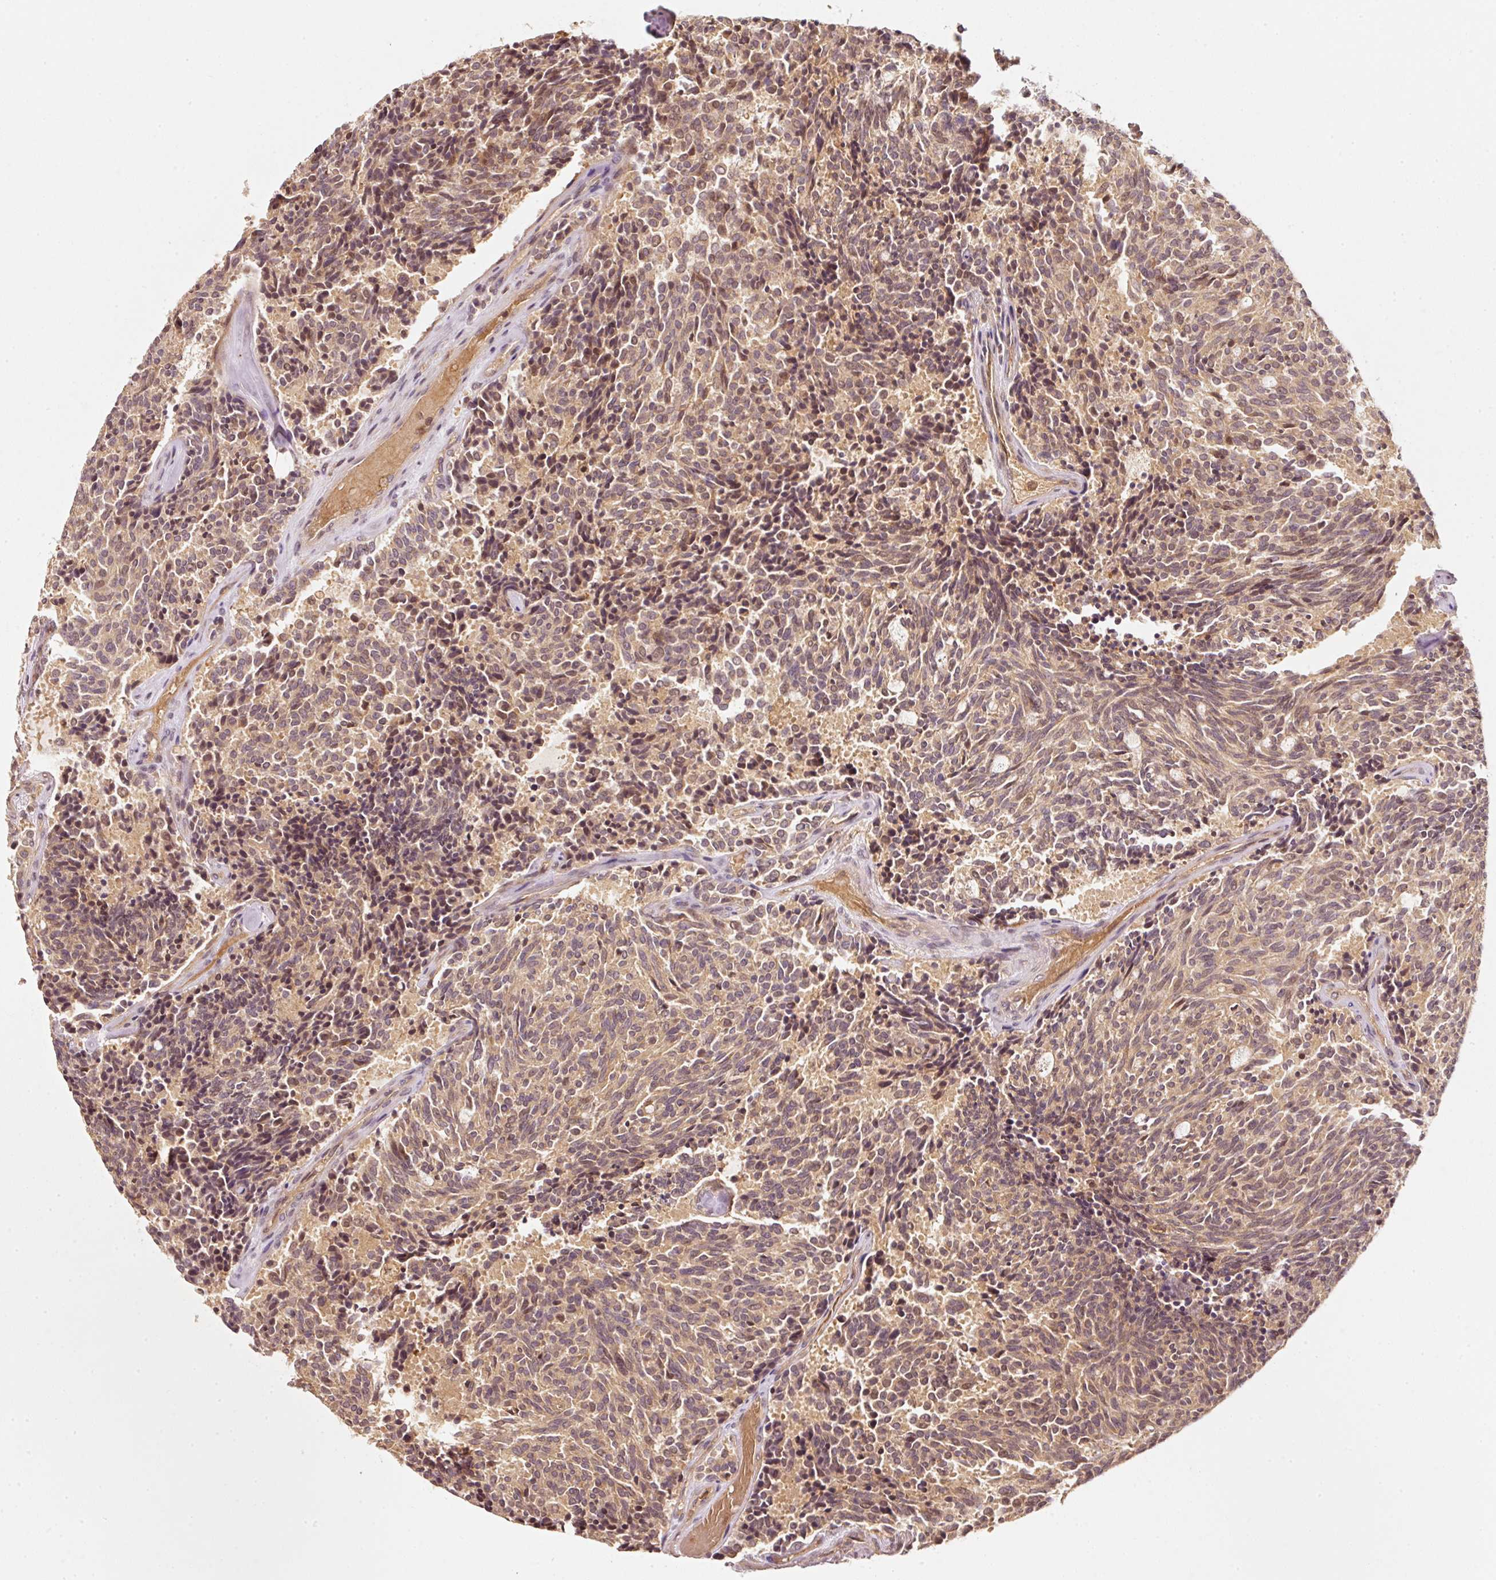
{"staining": {"intensity": "moderate", "quantity": ">75%", "location": "cytoplasmic/membranous"}, "tissue": "carcinoid", "cell_type": "Tumor cells", "image_type": "cancer", "snomed": [{"axis": "morphology", "description": "Carcinoid, malignant, NOS"}, {"axis": "topography", "description": "Pancreas"}], "caption": "Immunohistochemical staining of carcinoid (malignant) reveals medium levels of moderate cytoplasmic/membranous staining in about >75% of tumor cells.", "gene": "RRAS2", "patient": {"sex": "female", "age": 54}}